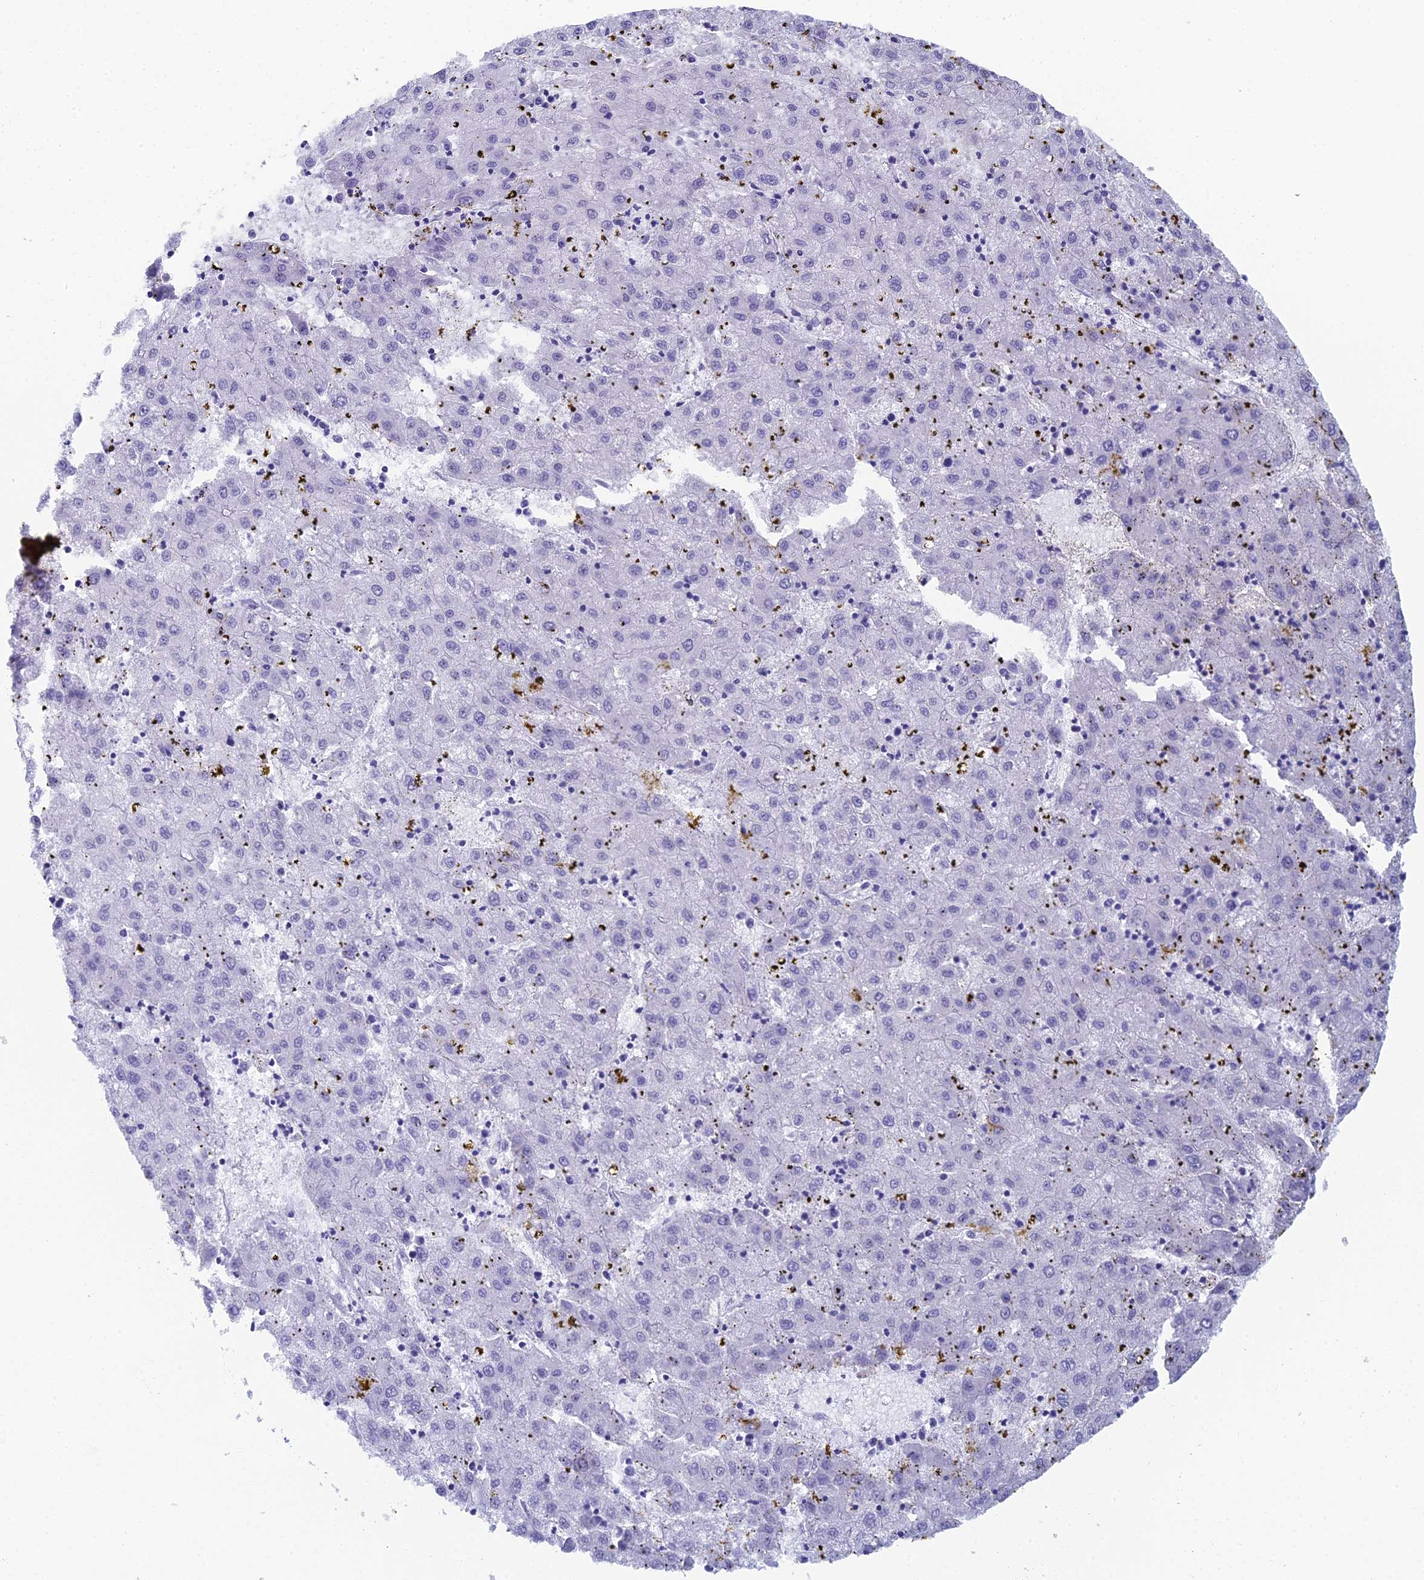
{"staining": {"intensity": "negative", "quantity": "none", "location": "none"}, "tissue": "liver cancer", "cell_type": "Tumor cells", "image_type": "cancer", "snomed": [{"axis": "morphology", "description": "Carcinoma, Hepatocellular, NOS"}, {"axis": "topography", "description": "Liver"}], "caption": "This micrograph is of liver cancer stained with IHC to label a protein in brown with the nuclei are counter-stained blue. There is no expression in tumor cells.", "gene": "PRR22", "patient": {"sex": "male", "age": 72}}